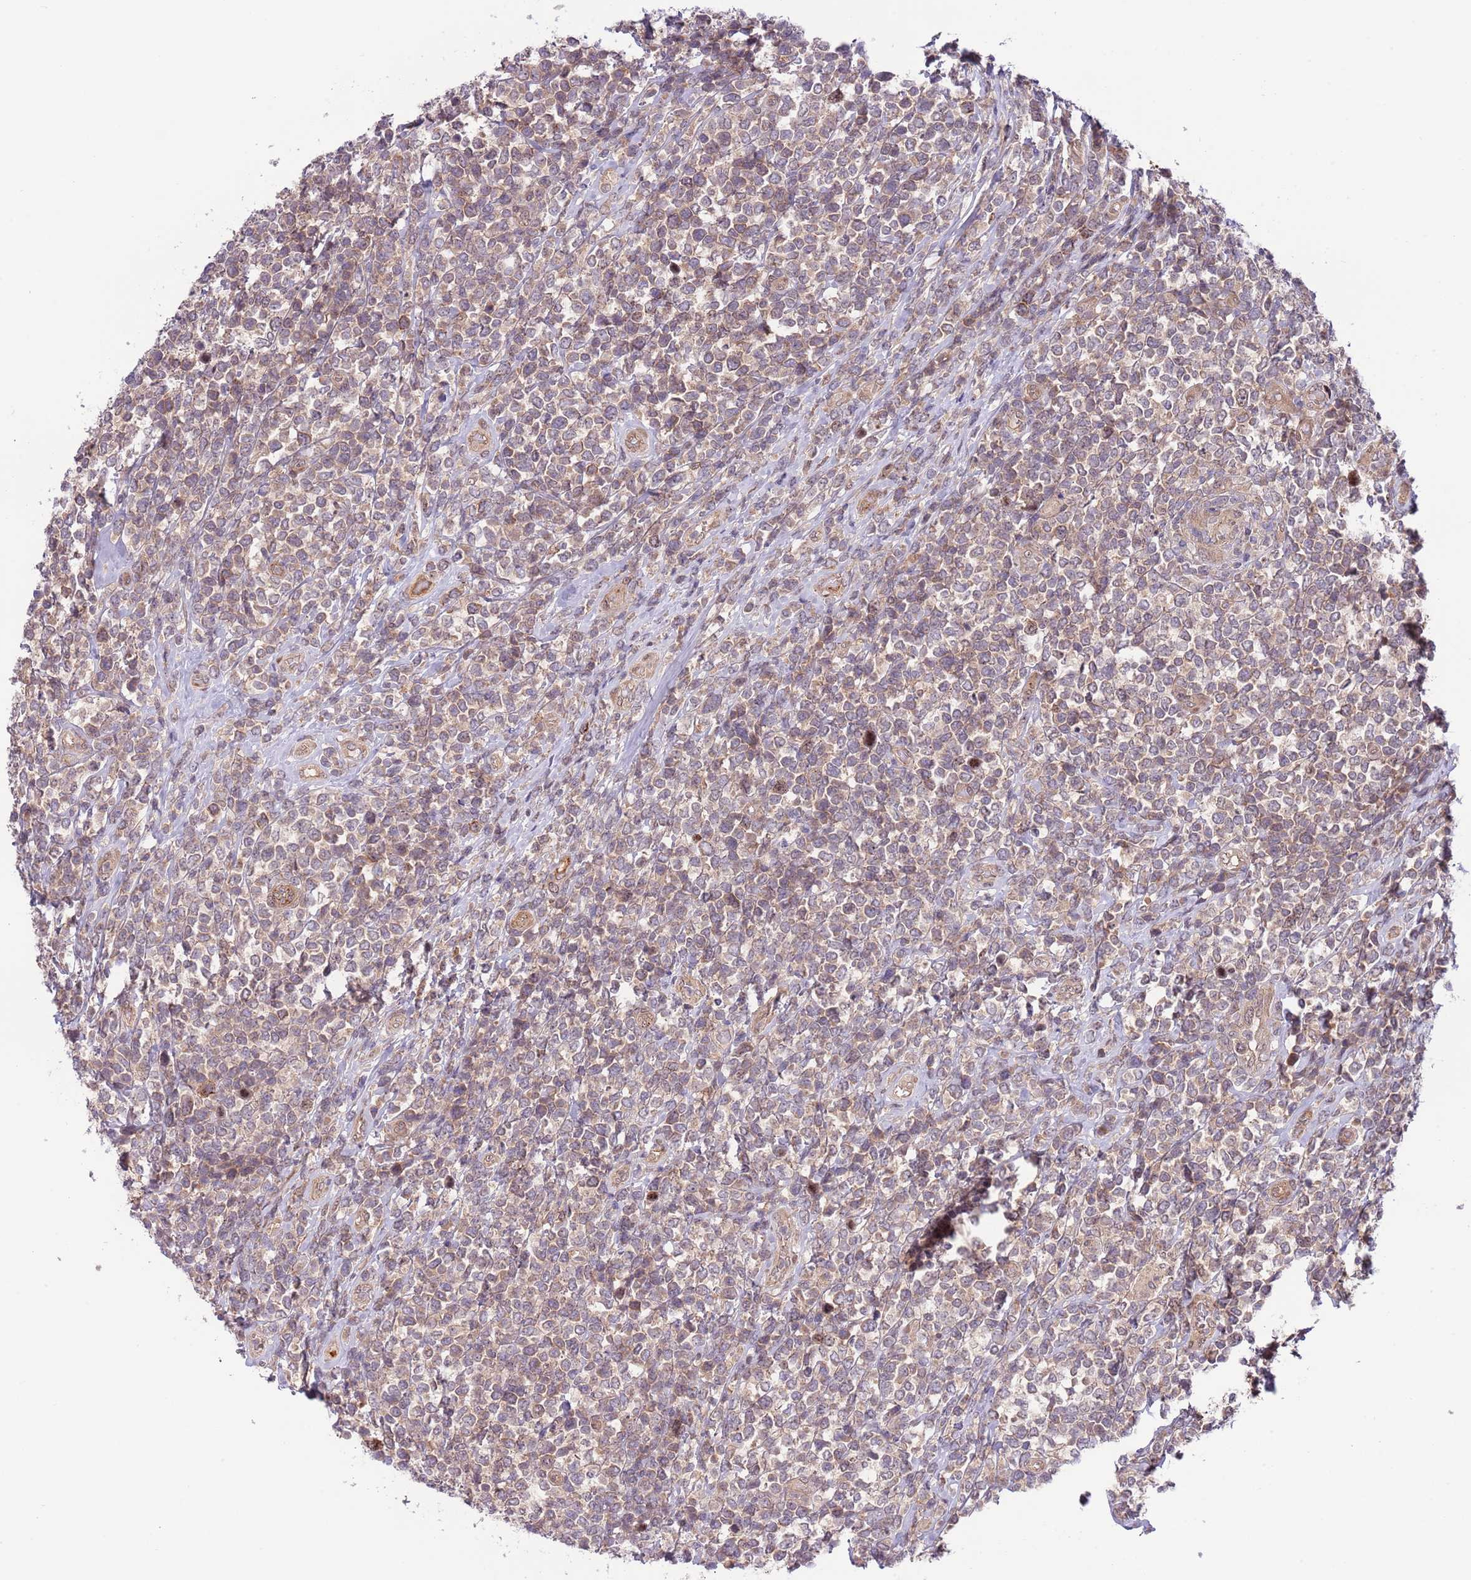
{"staining": {"intensity": "weak", "quantity": ">75%", "location": "cytoplasmic/membranous"}, "tissue": "lymphoma", "cell_type": "Tumor cells", "image_type": "cancer", "snomed": [{"axis": "morphology", "description": "Malignant lymphoma, non-Hodgkin's type, High grade"}, {"axis": "topography", "description": "Soft tissue"}], "caption": "High-grade malignant lymphoma, non-Hodgkin's type tissue shows weak cytoplasmic/membranous expression in about >75% of tumor cells", "gene": "PRR16", "patient": {"sex": "female", "age": 56}}